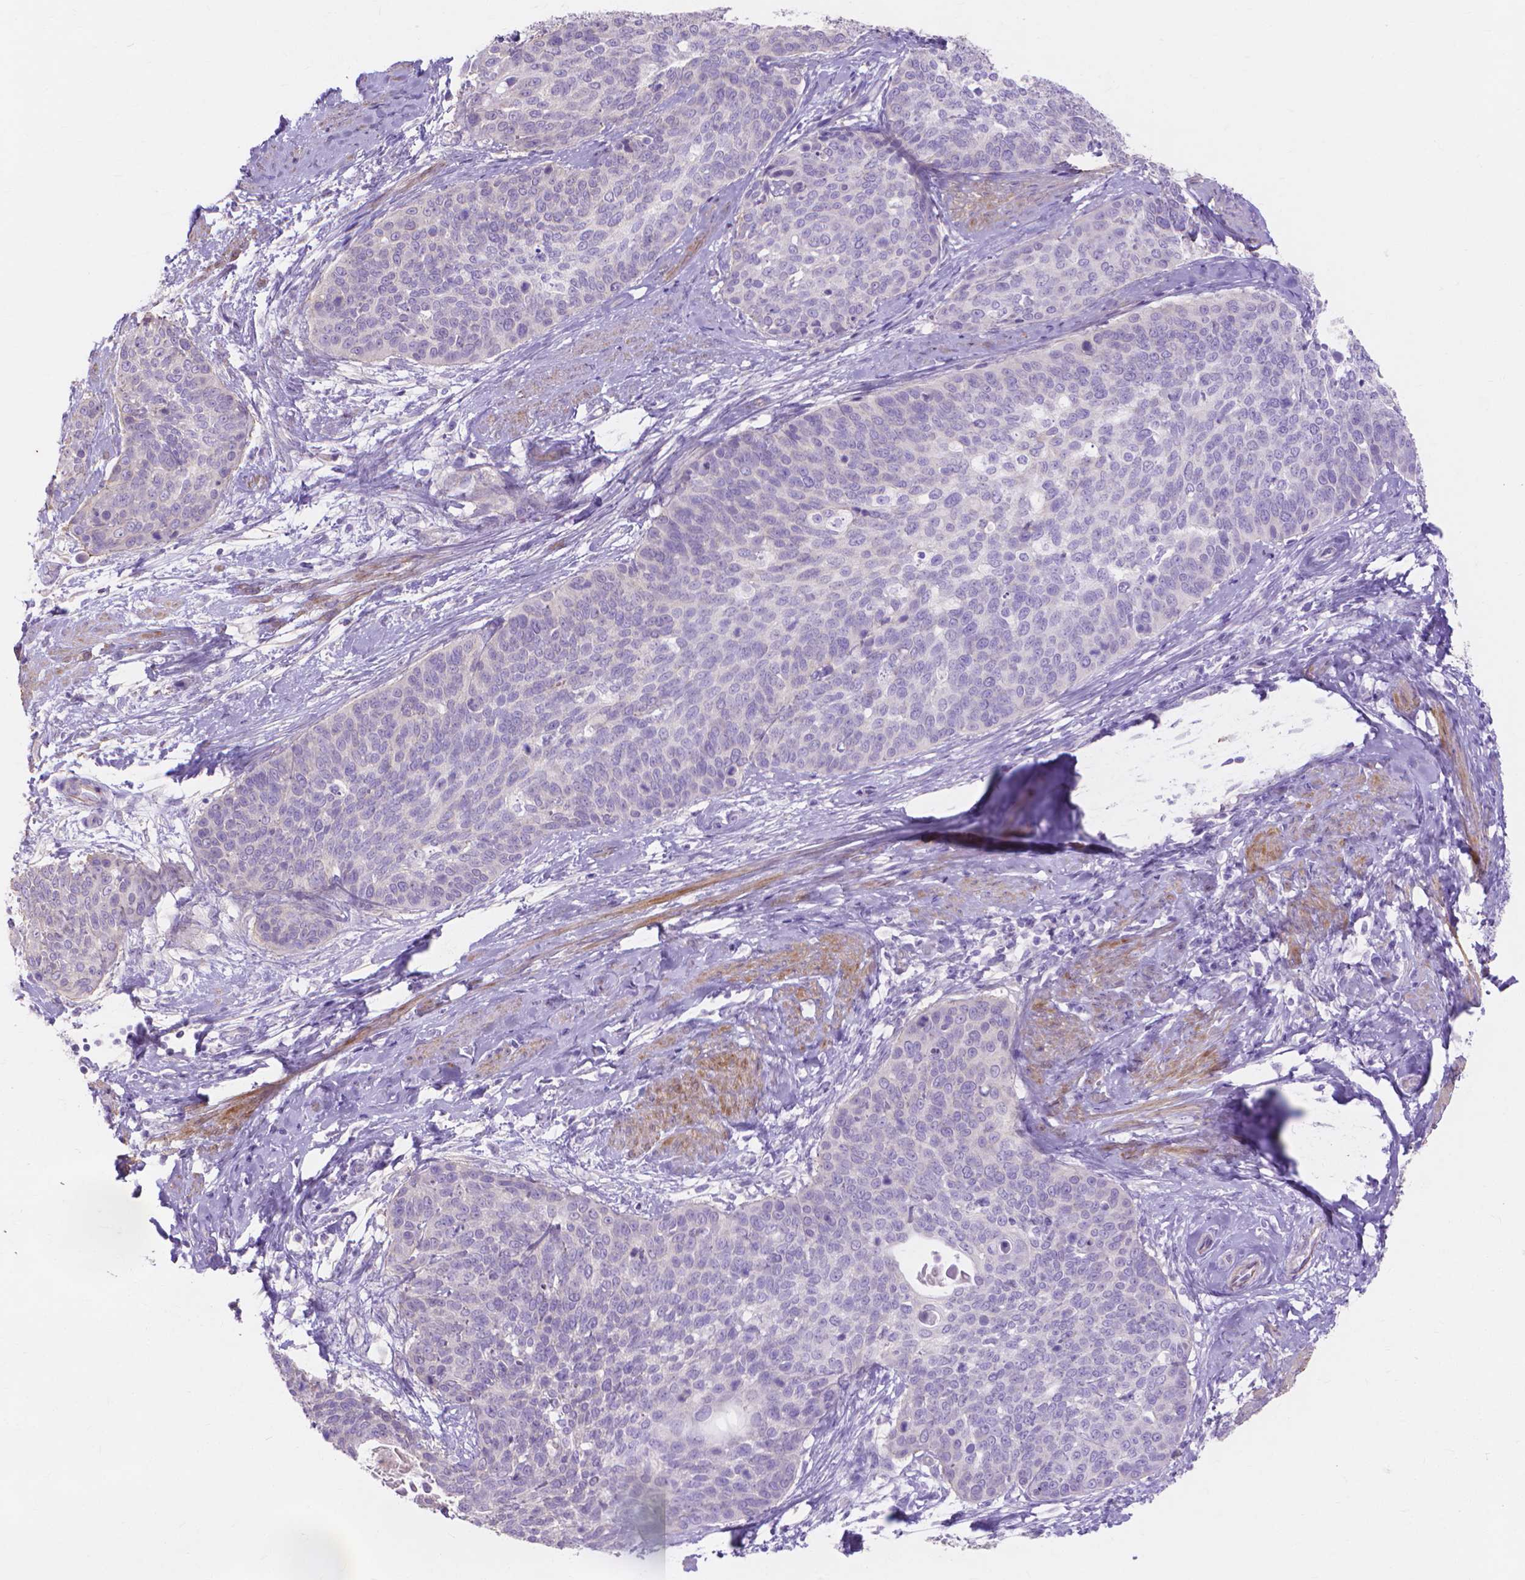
{"staining": {"intensity": "negative", "quantity": "none", "location": "none"}, "tissue": "cervical cancer", "cell_type": "Tumor cells", "image_type": "cancer", "snomed": [{"axis": "morphology", "description": "Squamous cell carcinoma, NOS"}, {"axis": "topography", "description": "Cervix"}], "caption": "Cervical cancer stained for a protein using immunohistochemistry (IHC) shows no staining tumor cells.", "gene": "MBLAC1", "patient": {"sex": "female", "age": 69}}